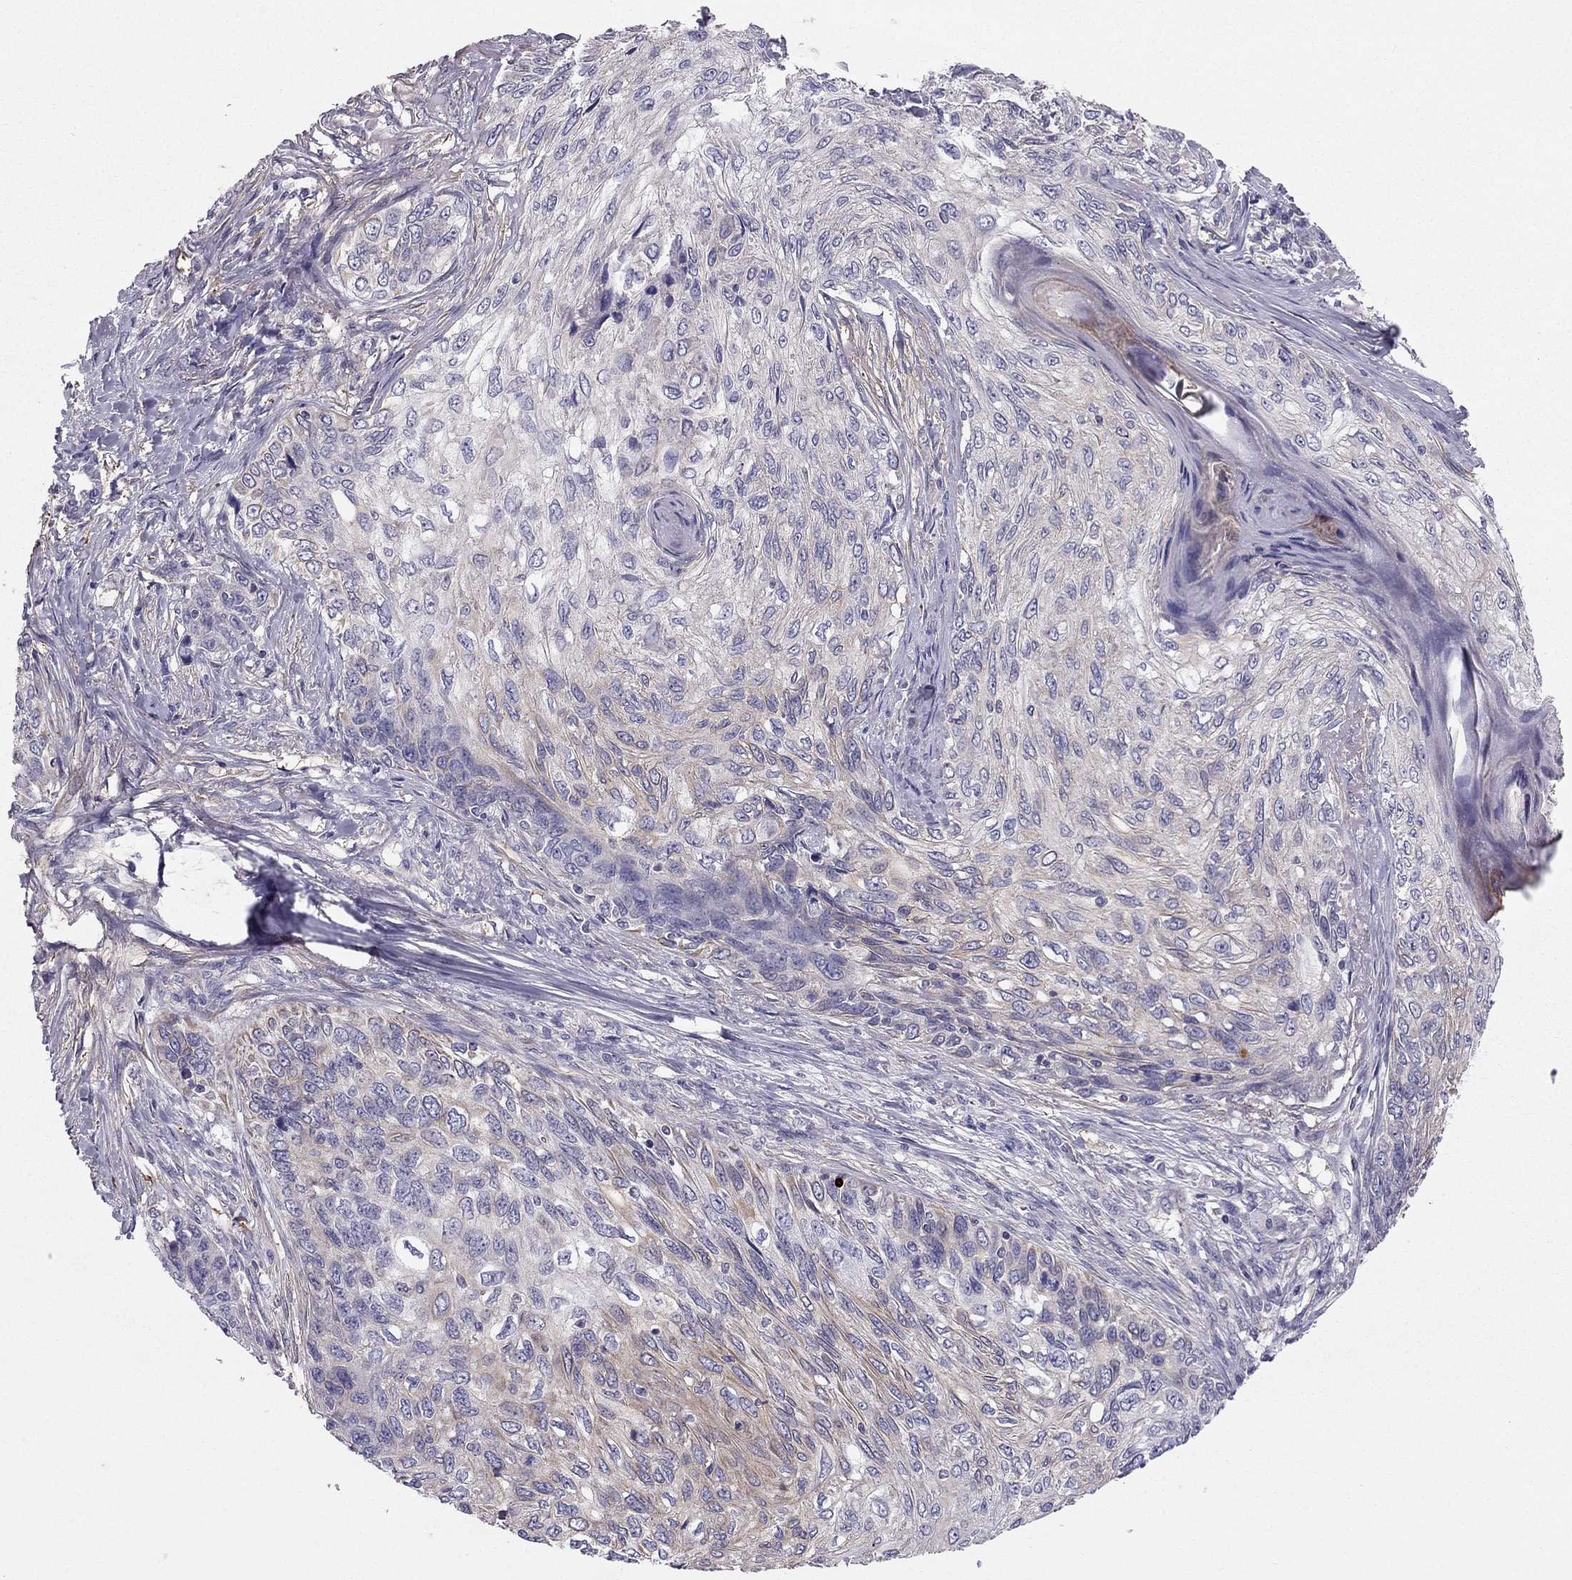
{"staining": {"intensity": "weak", "quantity": "<25%", "location": "cytoplasmic/membranous"}, "tissue": "skin cancer", "cell_type": "Tumor cells", "image_type": "cancer", "snomed": [{"axis": "morphology", "description": "Squamous cell carcinoma, NOS"}, {"axis": "topography", "description": "Skin"}], "caption": "An image of human skin squamous cell carcinoma is negative for staining in tumor cells.", "gene": "SYT5", "patient": {"sex": "male", "age": 92}}